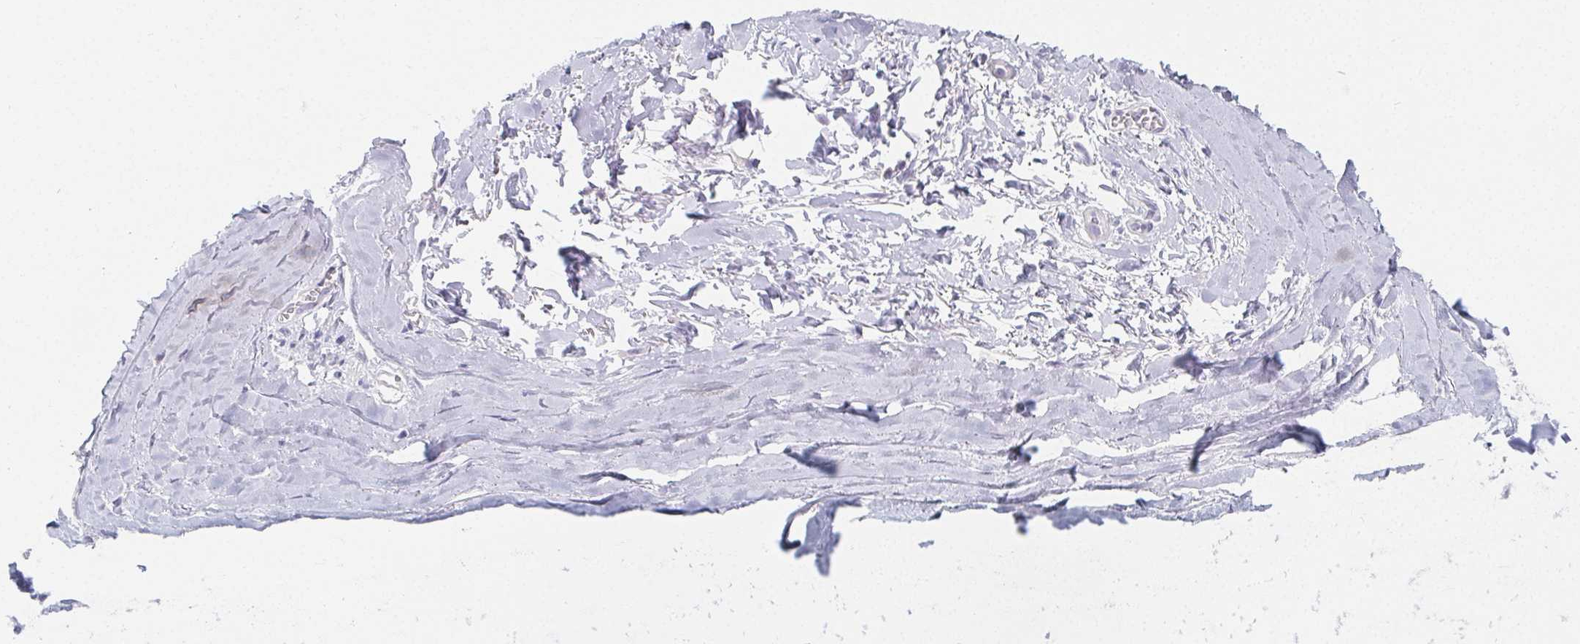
{"staining": {"intensity": "negative", "quantity": "none", "location": "none"}, "tissue": "adipose tissue", "cell_type": "Adipocytes", "image_type": "normal", "snomed": [{"axis": "morphology", "description": "Normal tissue, NOS"}, {"axis": "topography", "description": "Cartilage tissue"}, {"axis": "topography", "description": "Nasopharynx"}, {"axis": "topography", "description": "Thyroid gland"}], "caption": "Protein analysis of normal adipose tissue reveals no significant positivity in adipocytes. Nuclei are stained in blue.", "gene": "GLIPR1L1", "patient": {"sex": "male", "age": 63}}